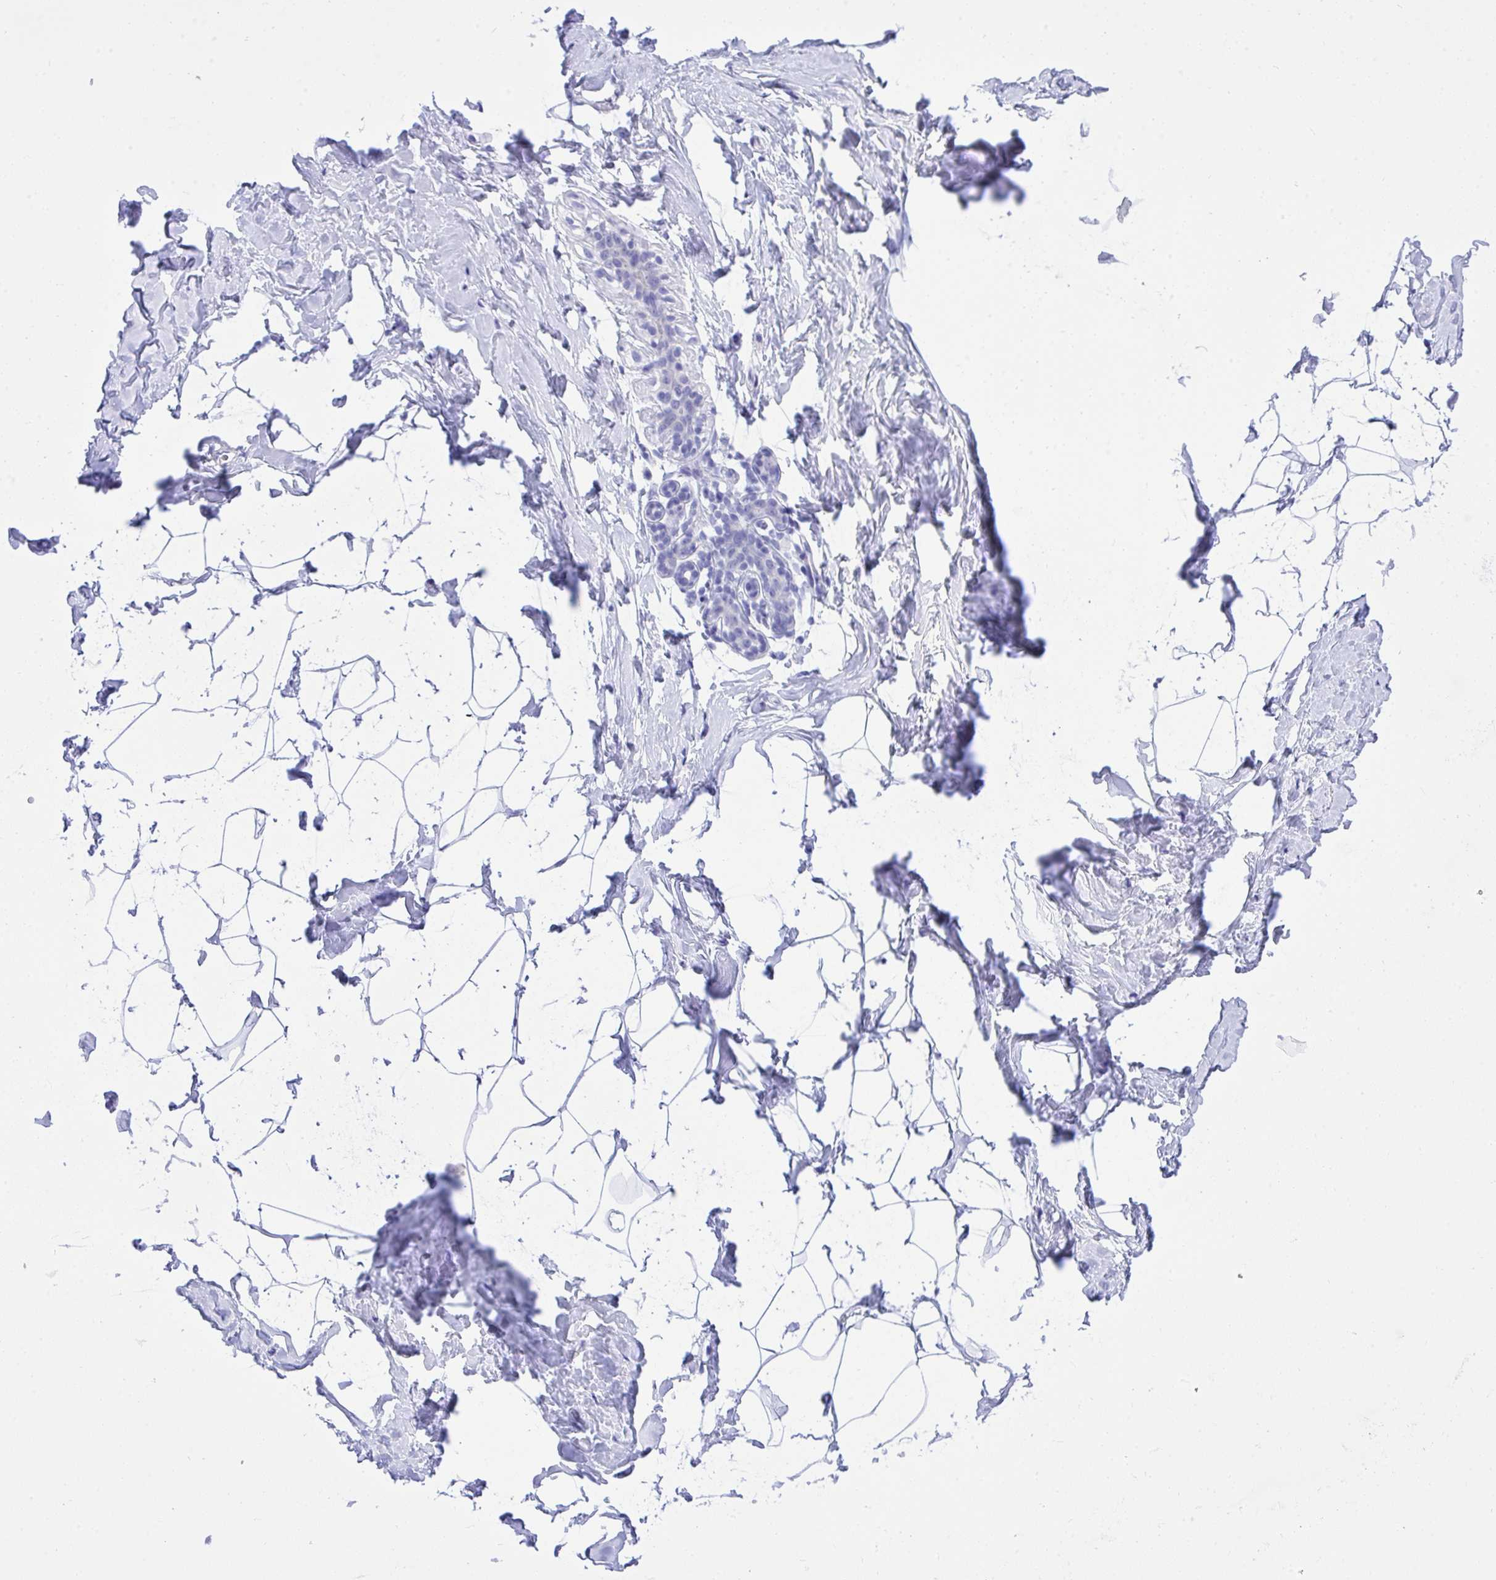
{"staining": {"intensity": "negative", "quantity": "none", "location": "none"}, "tissue": "breast", "cell_type": "Adipocytes", "image_type": "normal", "snomed": [{"axis": "morphology", "description": "Normal tissue, NOS"}, {"axis": "topography", "description": "Breast"}], "caption": "Immunohistochemistry of normal breast exhibits no positivity in adipocytes.", "gene": "TLN2", "patient": {"sex": "female", "age": 32}}